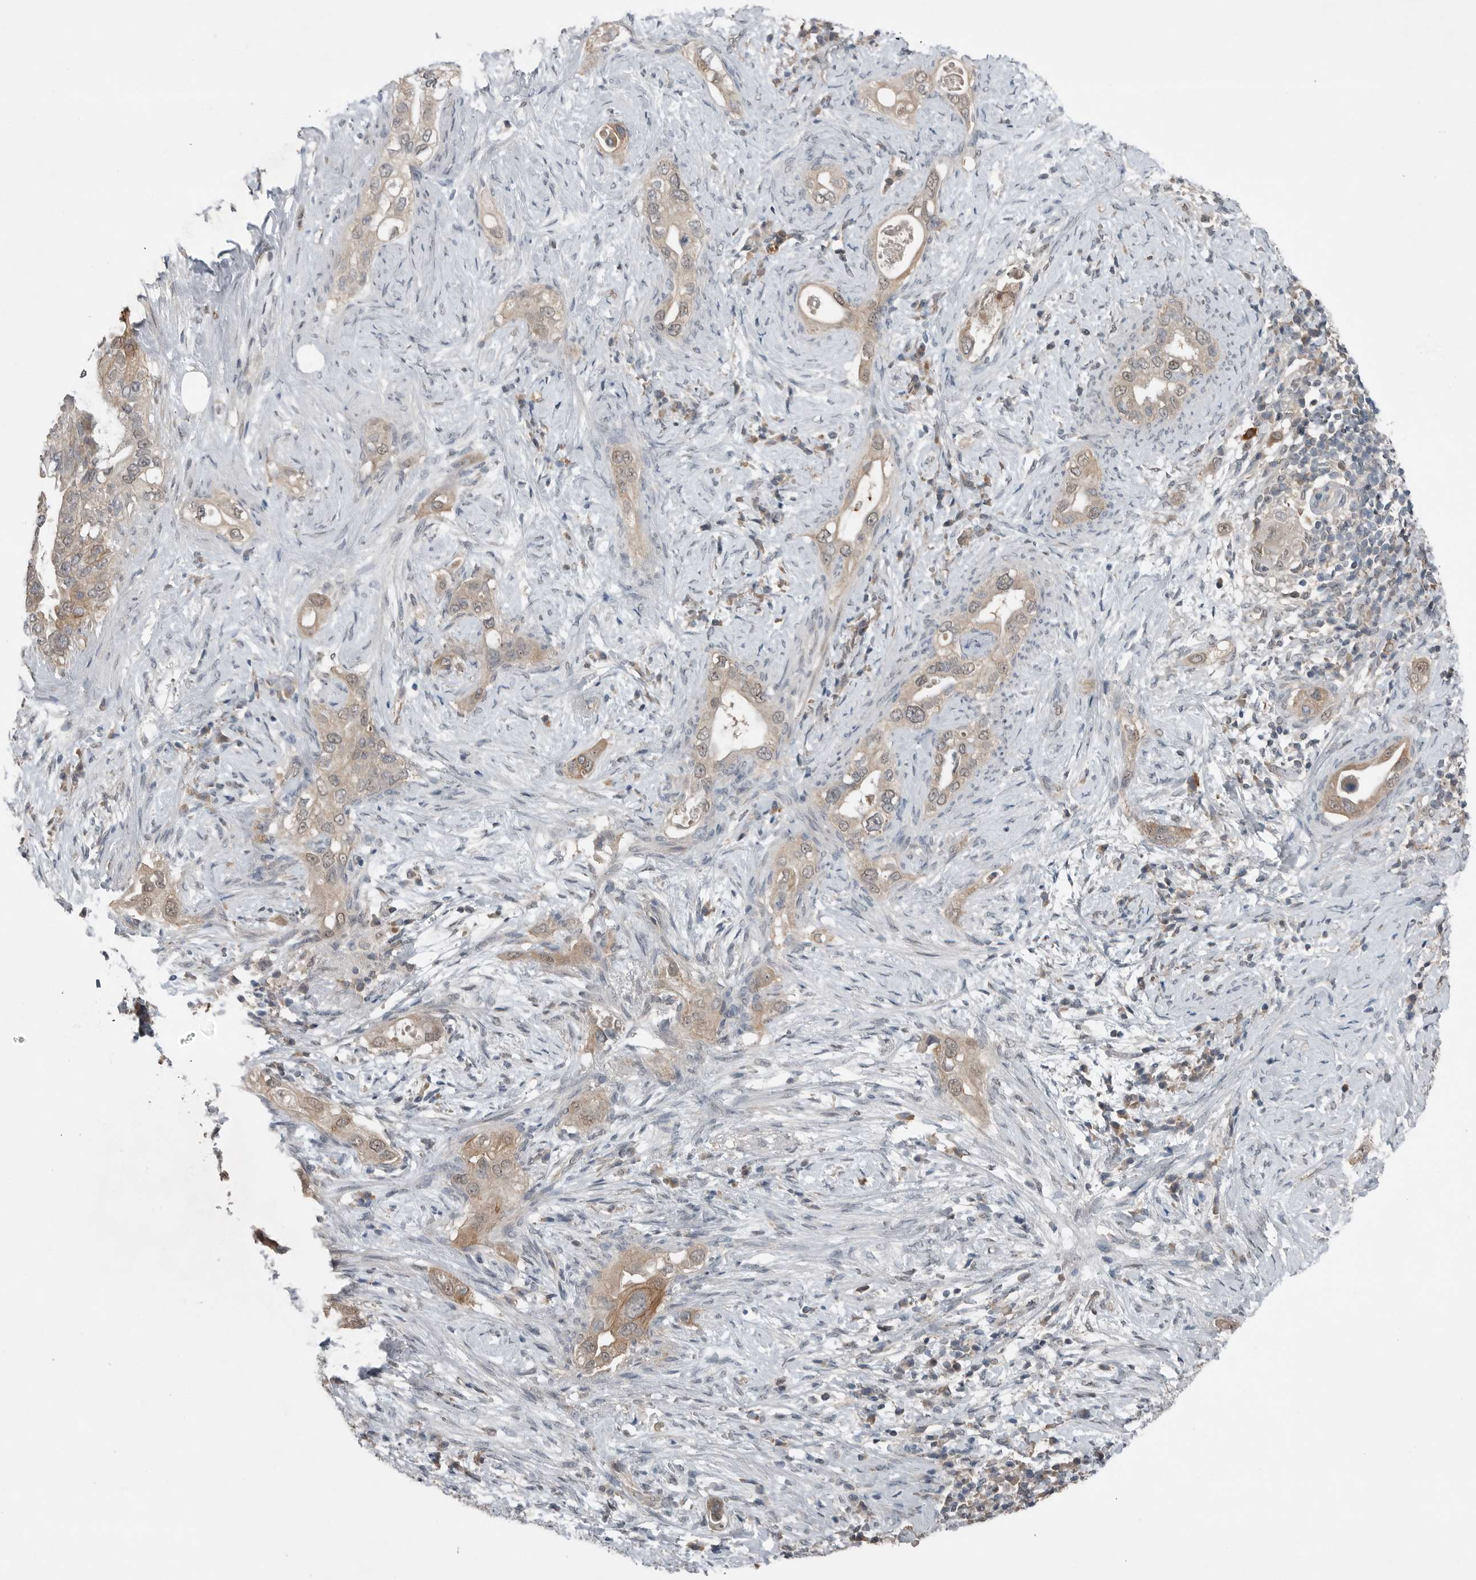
{"staining": {"intensity": "weak", "quantity": ">75%", "location": "cytoplasmic/membranous,nuclear"}, "tissue": "pancreatic cancer", "cell_type": "Tumor cells", "image_type": "cancer", "snomed": [{"axis": "morphology", "description": "Inflammation, NOS"}, {"axis": "morphology", "description": "Adenocarcinoma, NOS"}, {"axis": "topography", "description": "Pancreas"}], "caption": "Protein staining reveals weak cytoplasmic/membranous and nuclear positivity in approximately >75% of tumor cells in pancreatic adenocarcinoma.", "gene": "MFAP3L", "patient": {"sex": "female", "age": 56}}